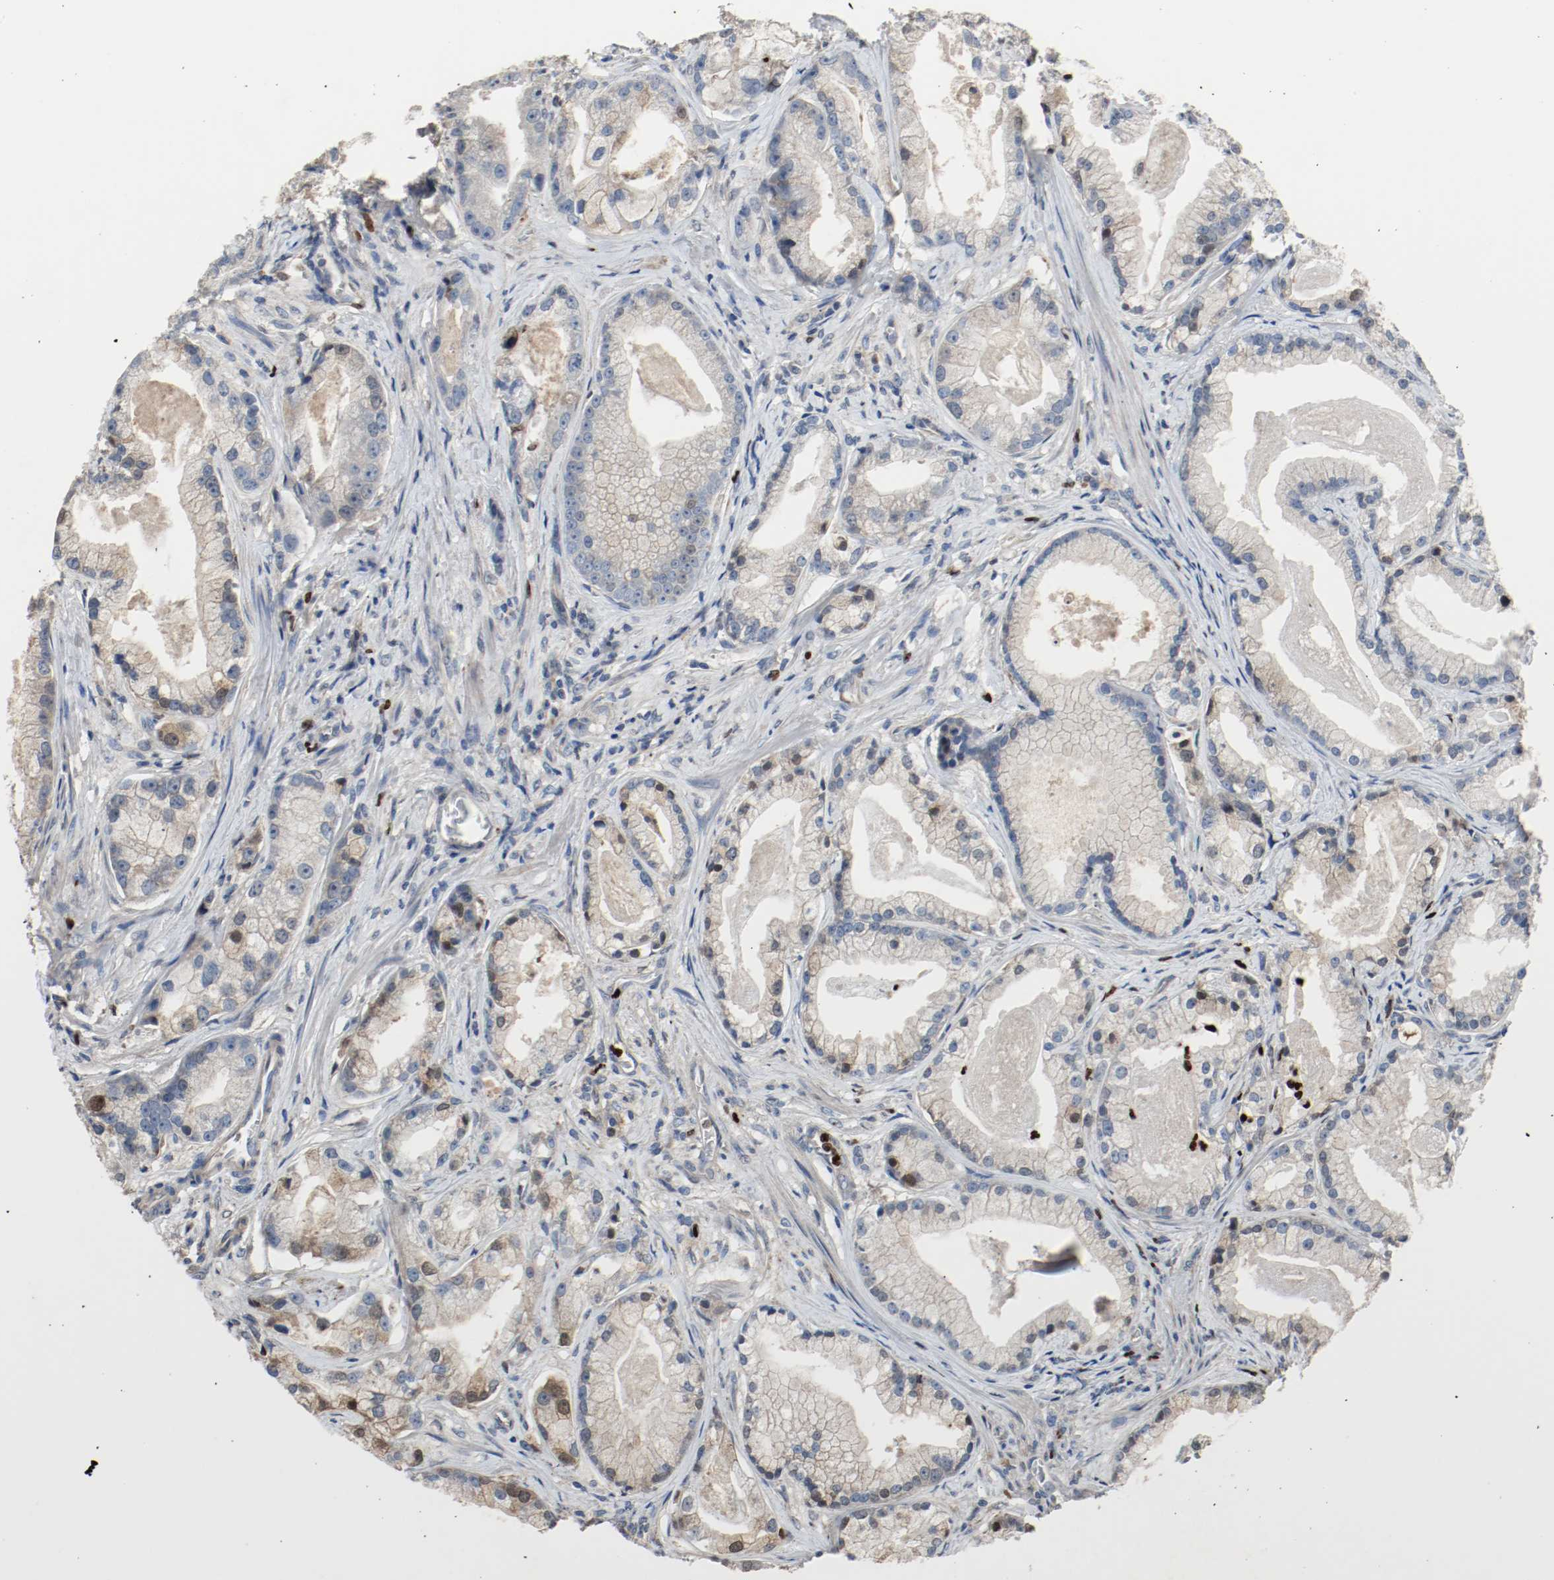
{"staining": {"intensity": "negative", "quantity": "none", "location": "none"}, "tissue": "prostate cancer", "cell_type": "Tumor cells", "image_type": "cancer", "snomed": [{"axis": "morphology", "description": "Adenocarcinoma, Low grade"}, {"axis": "topography", "description": "Prostate"}], "caption": "DAB immunohistochemical staining of human low-grade adenocarcinoma (prostate) displays no significant positivity in tumor cells. (Immunohistochemistry (ihc), brightfield microscopy, high magnification).", "gene": "BLK", "patient": {"sex": "male", "age": 59}}